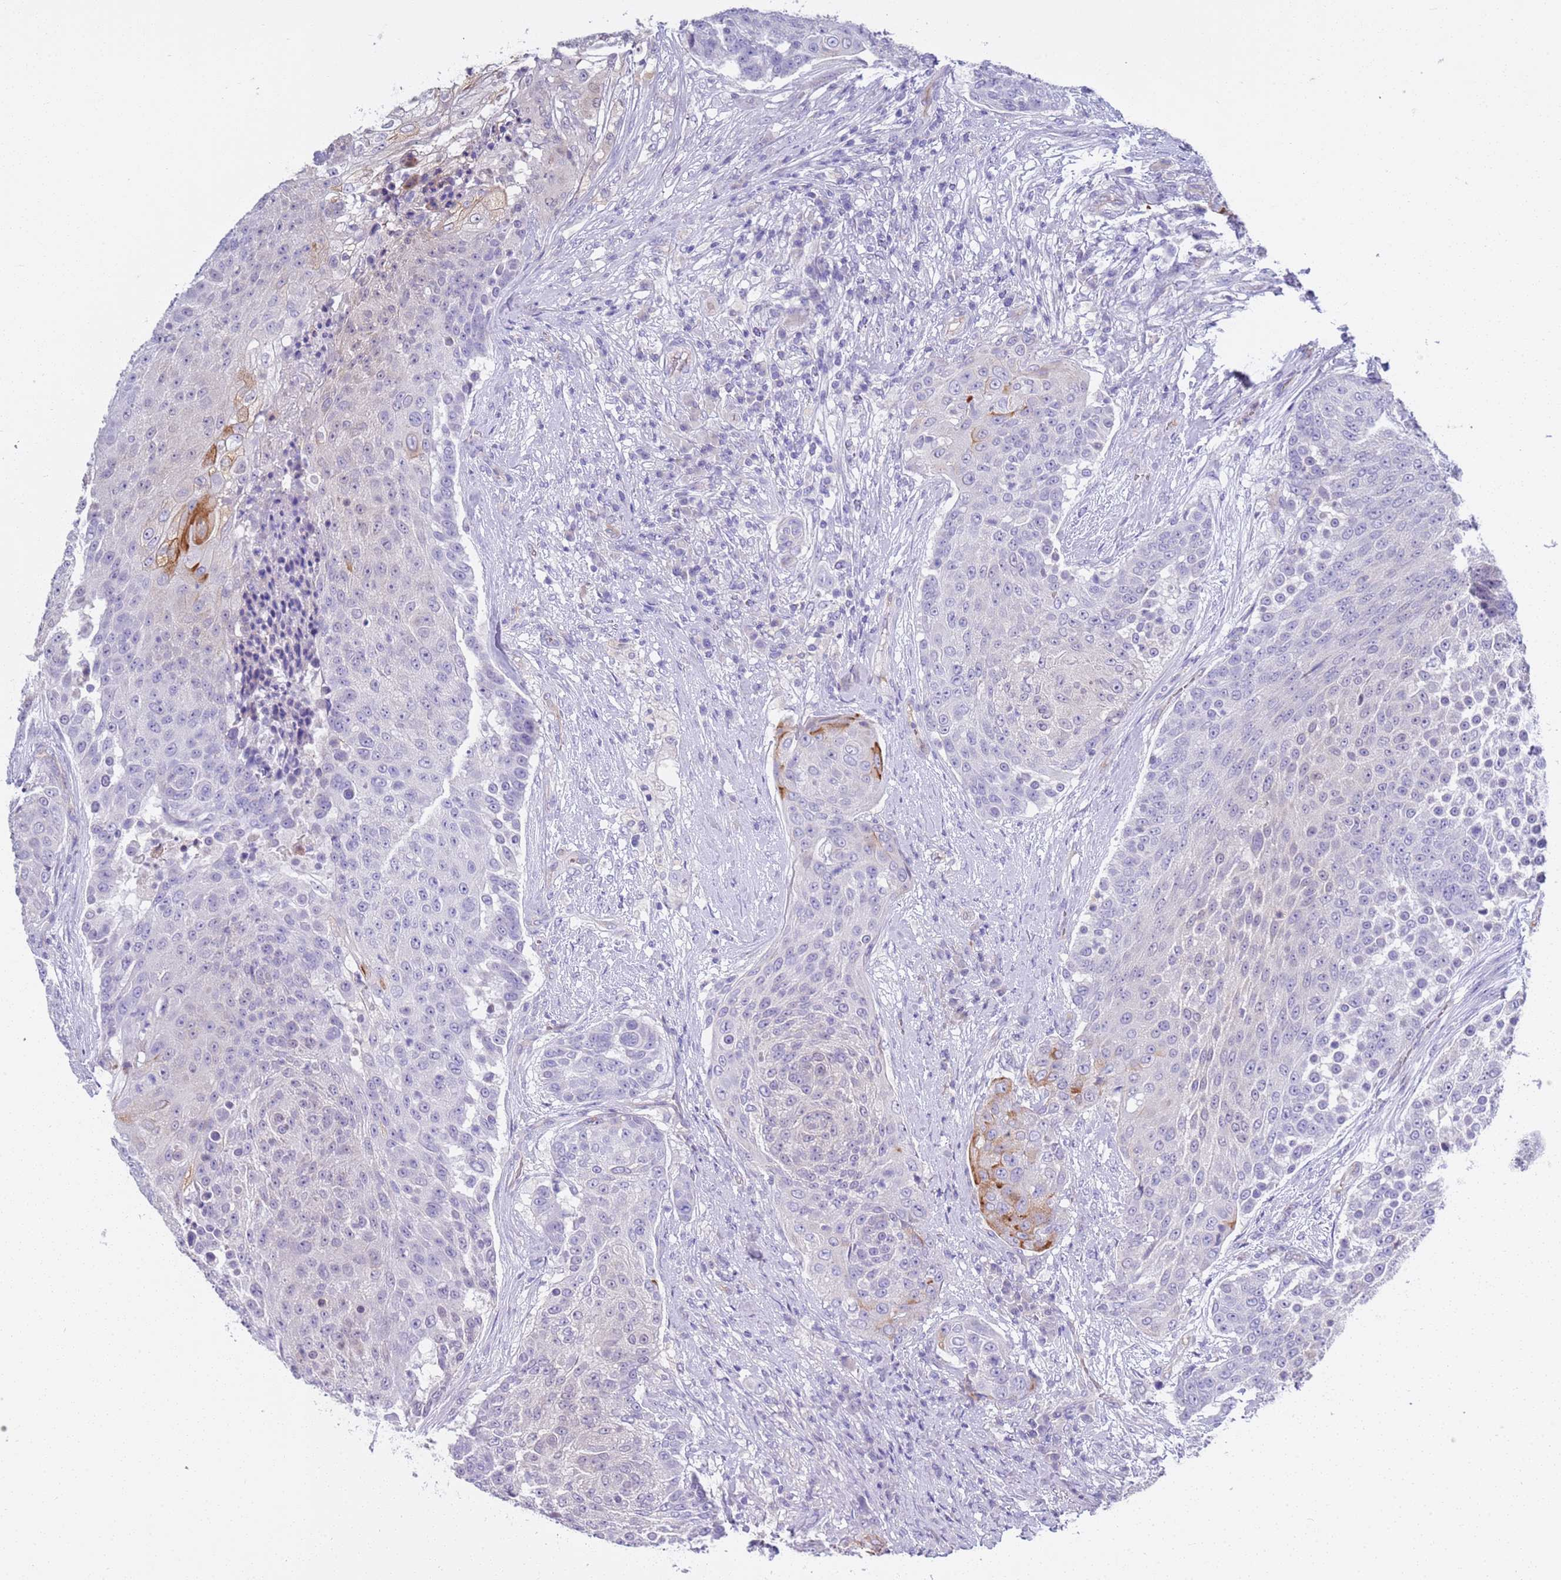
{"staining": {"intensity": "moderate", "quantity": "<25%", "location": "cytoplasmic/membranous"}, "tissue": "urothelial cancer", "cell_type": "Tumor cells", "image_type": "cancer", "snomed": [{"axis": "morphology", "description": "Urothelial carcinoma, High grade"}, {"axis": "topography", "description": "Urinary bladder"}], "caption": "Immunohistochemistry photomicrograph of human urothelial cancer stained for a protein (brown), which demonstrates low levels of moderate cytoplasmic/membranous expression in about <25% of tumor cells.", "gene": "BRMS1L", "patient": {"sex": "female", "age": 63}}